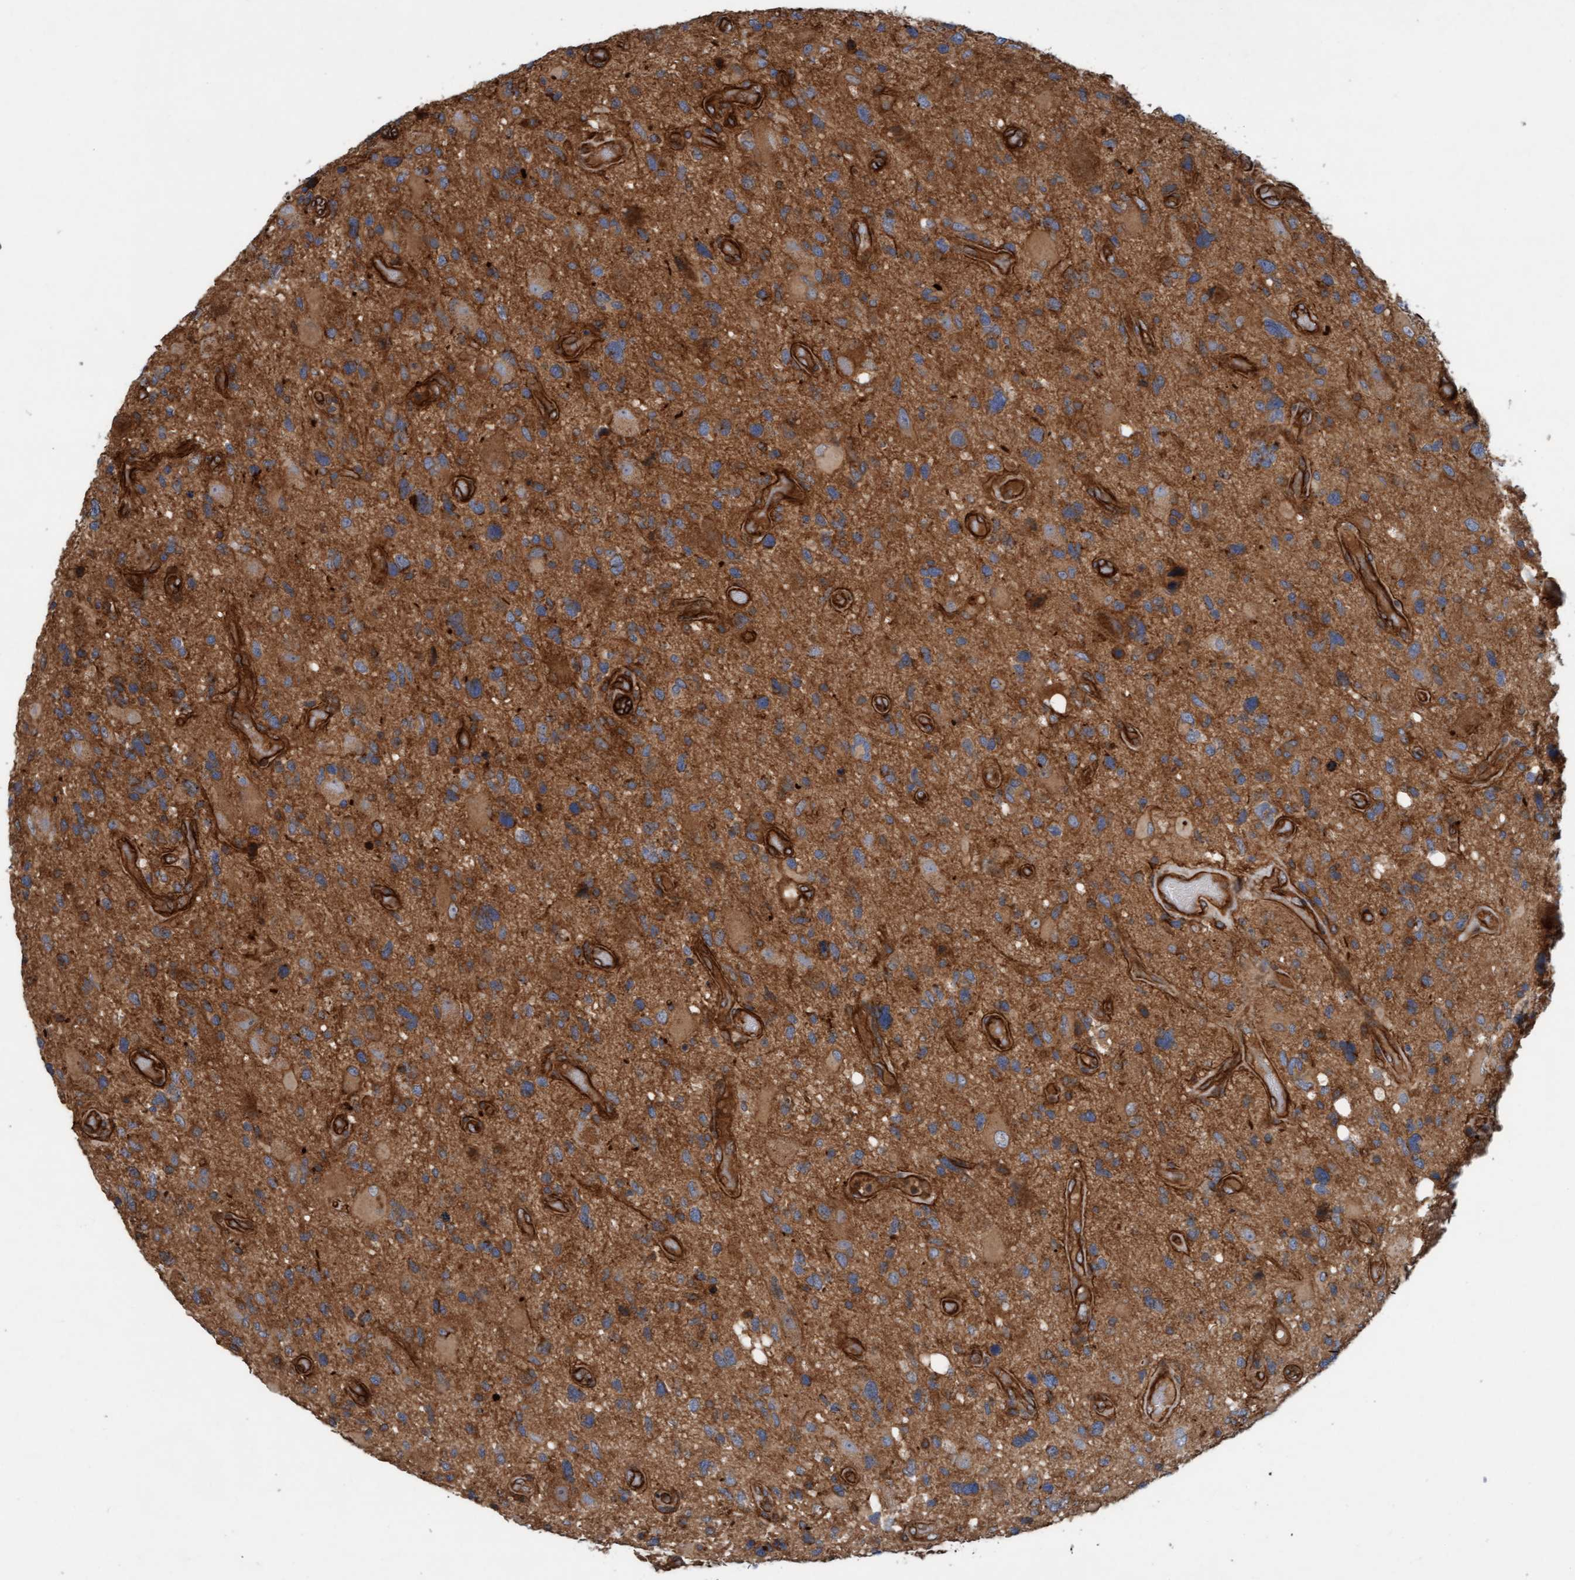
{"staining": {"intensity": "moderate", "quantity": ">75%", "location": "cytoplasmic/membranous"}, "tissue": "glioma", "cell_type": "Tumor cells", "image_type": "cancer", "snomed": [{"axis": "morphology", "description": "Glioma, malignant, High grade"}, {"axis": "topography", "description": "Brain"}], "caption": "Immunohistochemical staining of human glioma shows moderate cytoplasmic/membranous protein staining in approximately >75% of tumor cells.", "gene": "ERAL1", "patient": {"sex": "male", "age": 33}}